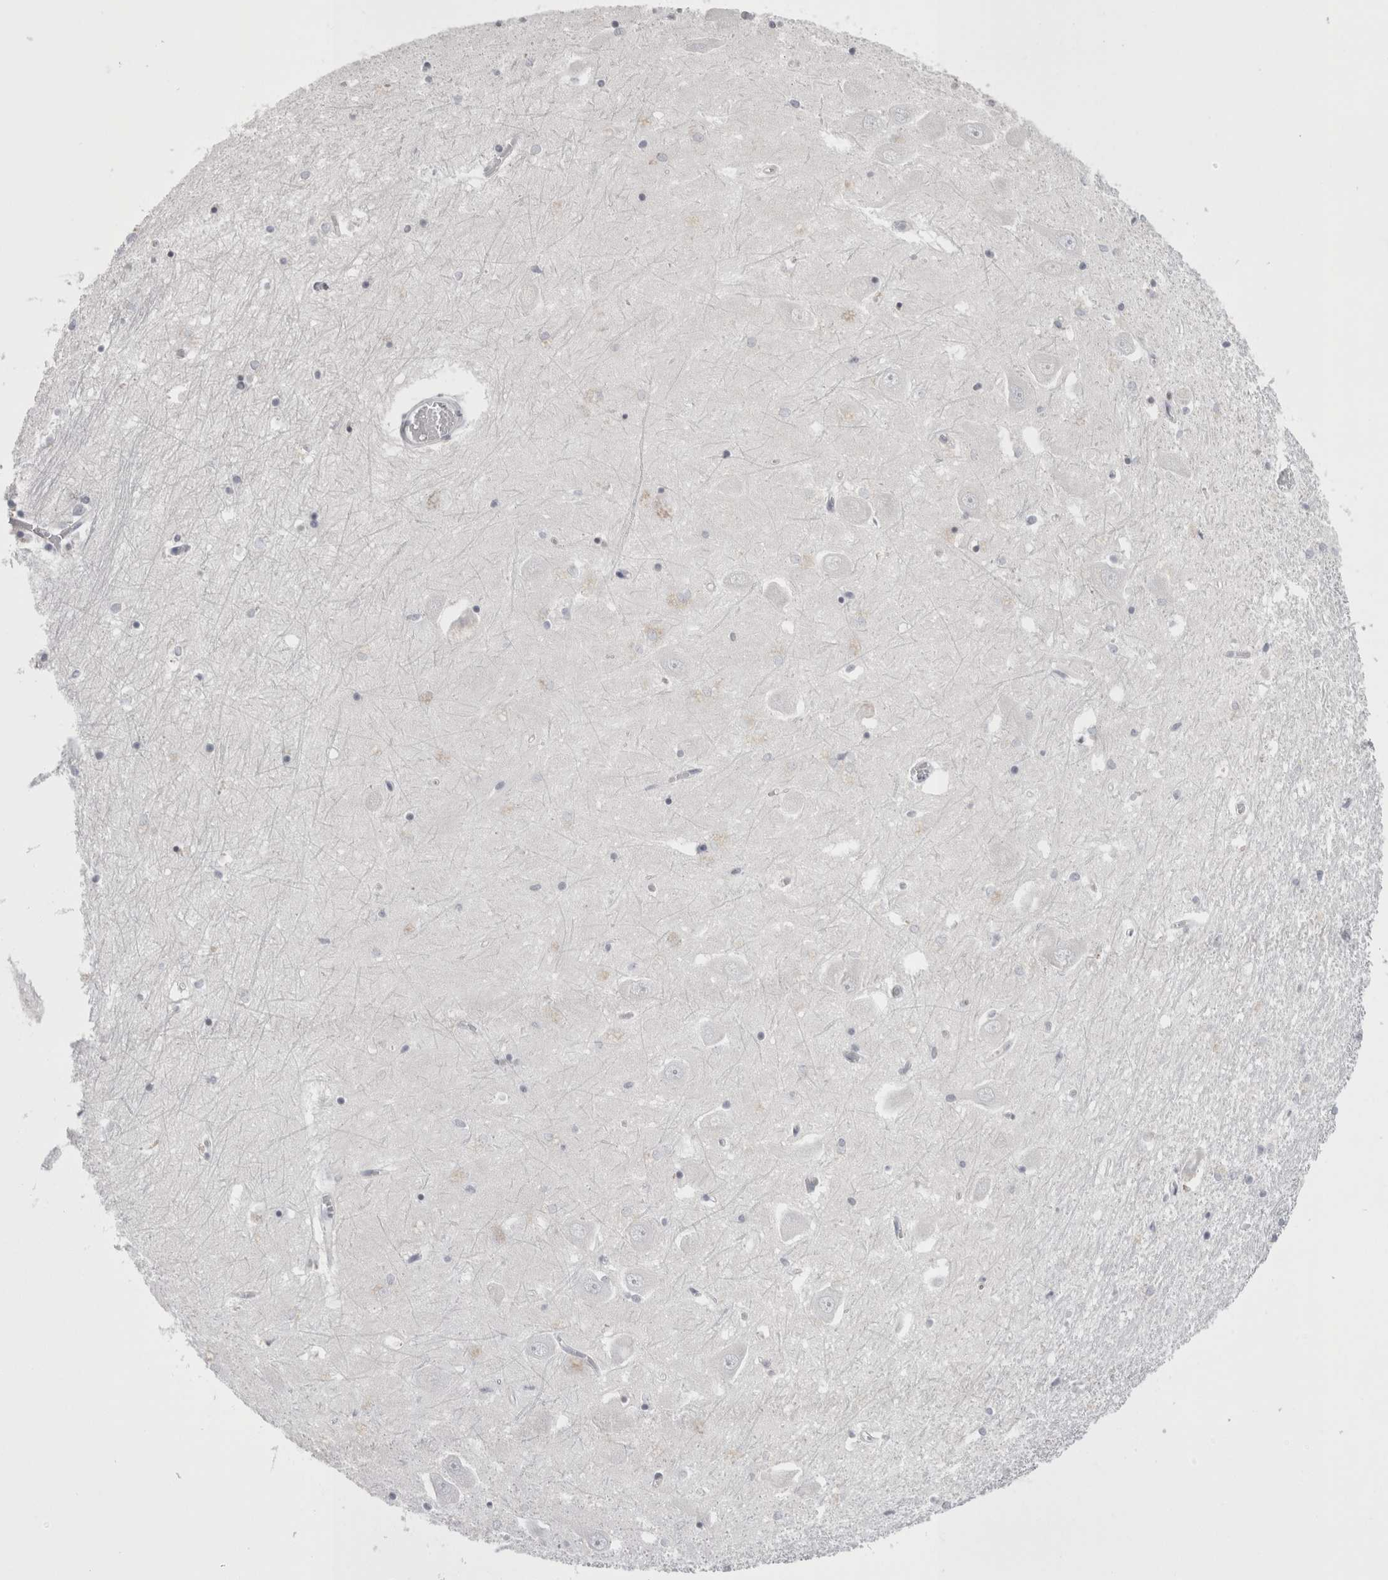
{"staining": {"intensity": "negative", "quantity": "none", "location": "none"}, "tissue": "hippocampus", "cell_type": "Glial cells", "image_type": "normal", "snomed": [{"axis": "morphology", "description": "Normal tissue, NOS"}, {"axis": "topography", "description": "Hippocampus"}], "caption": "A high-resolution photomicrograph shows immunohistochemistry staining of benign hippocampus, which demonstrates no significant positivity in glial cells.", "gene": "FNDC8", "patient": {"sex": "male", "age": 70}}